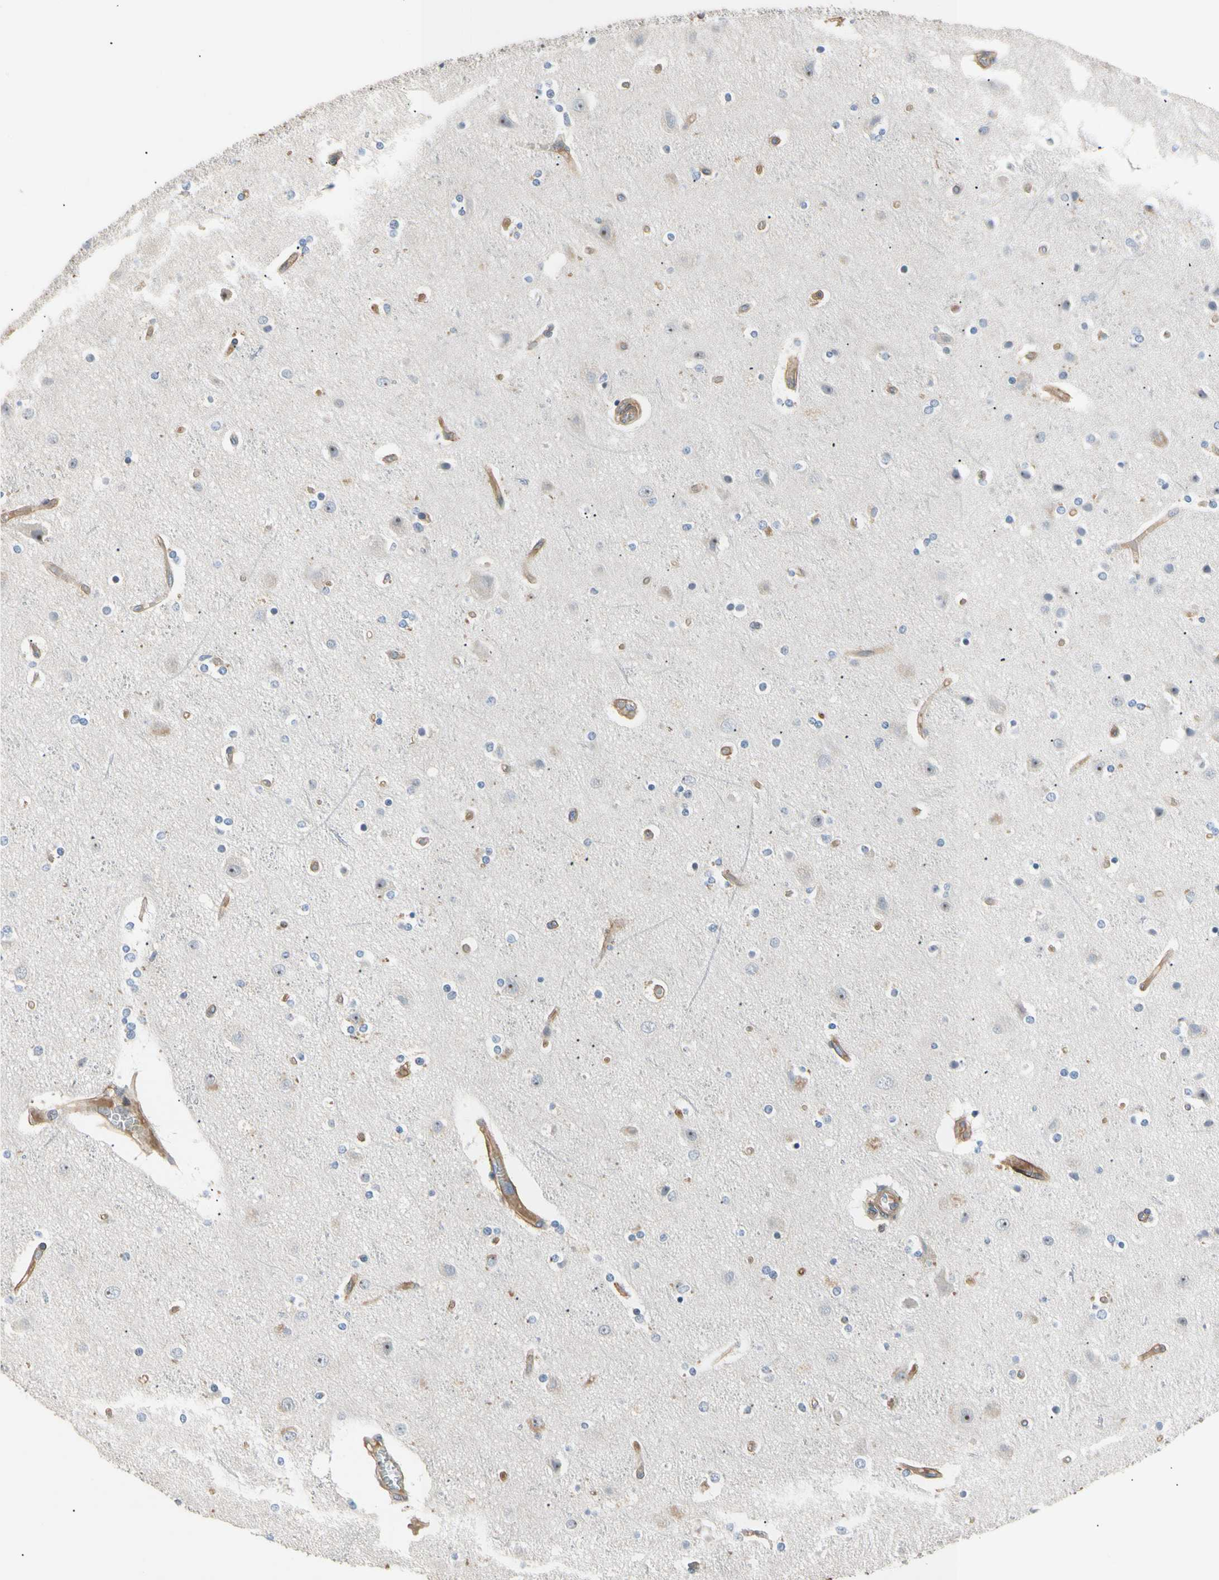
{"staining": {"intensity": "moderate", "quantity": ">75%", "location": "cytoplasmic/membranous"}, "tissue": "cerebral cortex", "cell_type": "Endothelial cells", "image_type": "normal", "snomed": [{"axis": "morphology", "description": "Normal tissue, NOS"}, {"axis": "topography", "description": "Cerebral cortex"}], "caption": "Immunohistochemistry (IHC) image of benign cerebral cortex: human cerebral cortex stained using IHC demonstrates medium levels of moderate protein expression localized specifically in the cytoplasmic/membranous of endothelial cells, appearing as a cytoplasmic/membranous brown color.", "gene": "TNFRSF18", "patient": {"sex": "female", "age": 54}}